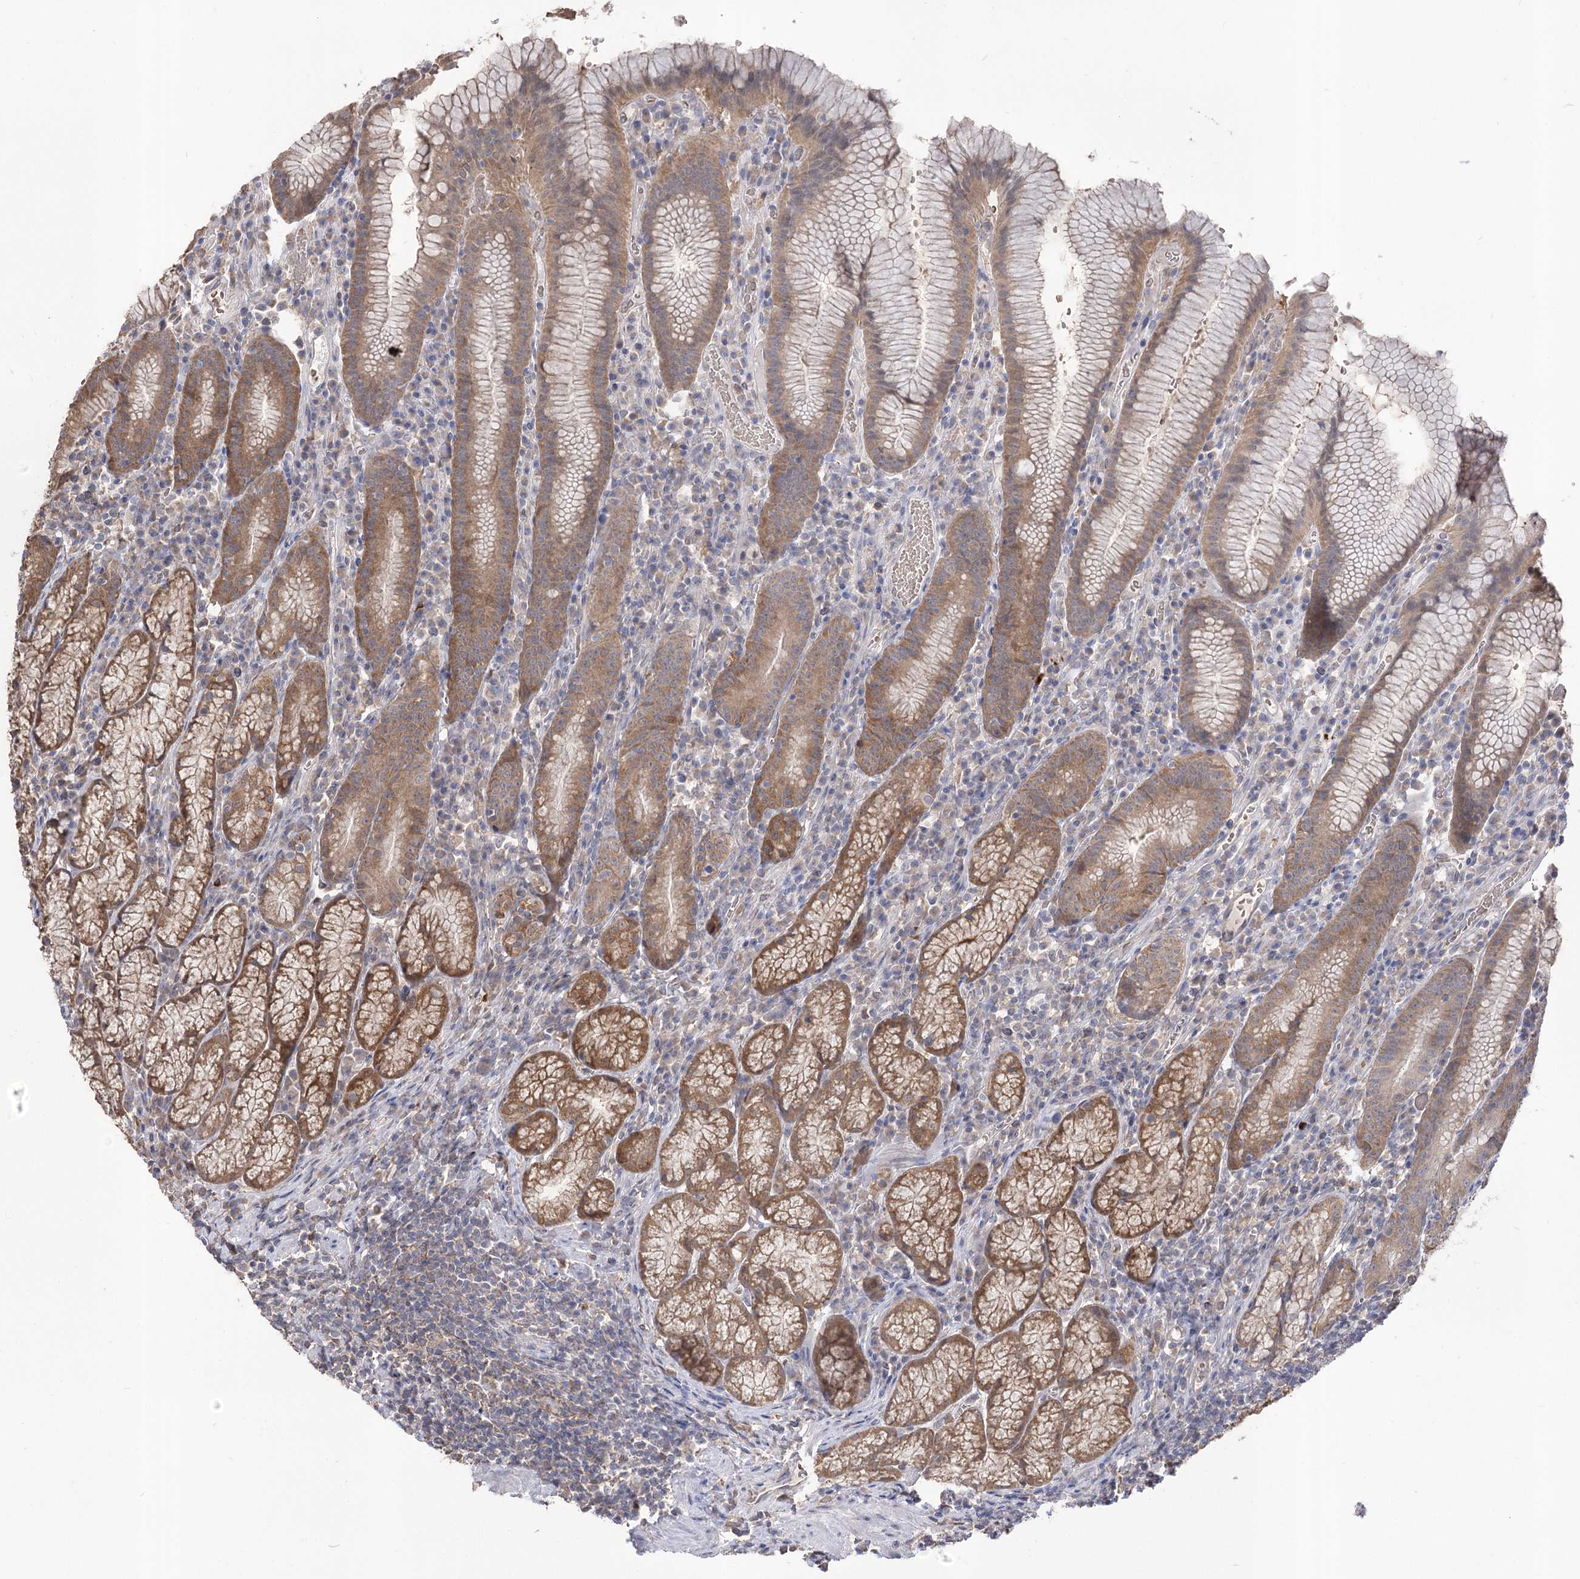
{"staining": {"intensity": "moderate", "quantity": ">75%", "location": "cytoplasmic/membranous"}, "tissue": "stomach", "cell_type": "Glandular cells", "image_type": "normal", "snomed": [{"axis": "morphology", "description": "Normal tissue, NOS"}, {"axis": "topography", "description": "Stomach"}], "caption": "Glandular cells show moderate cytoplasmic/membranous positivity in about >75% of cells in normal stomach.", "gene": "R3HDM2", "patient": {"sex": "male", "age": 55}}